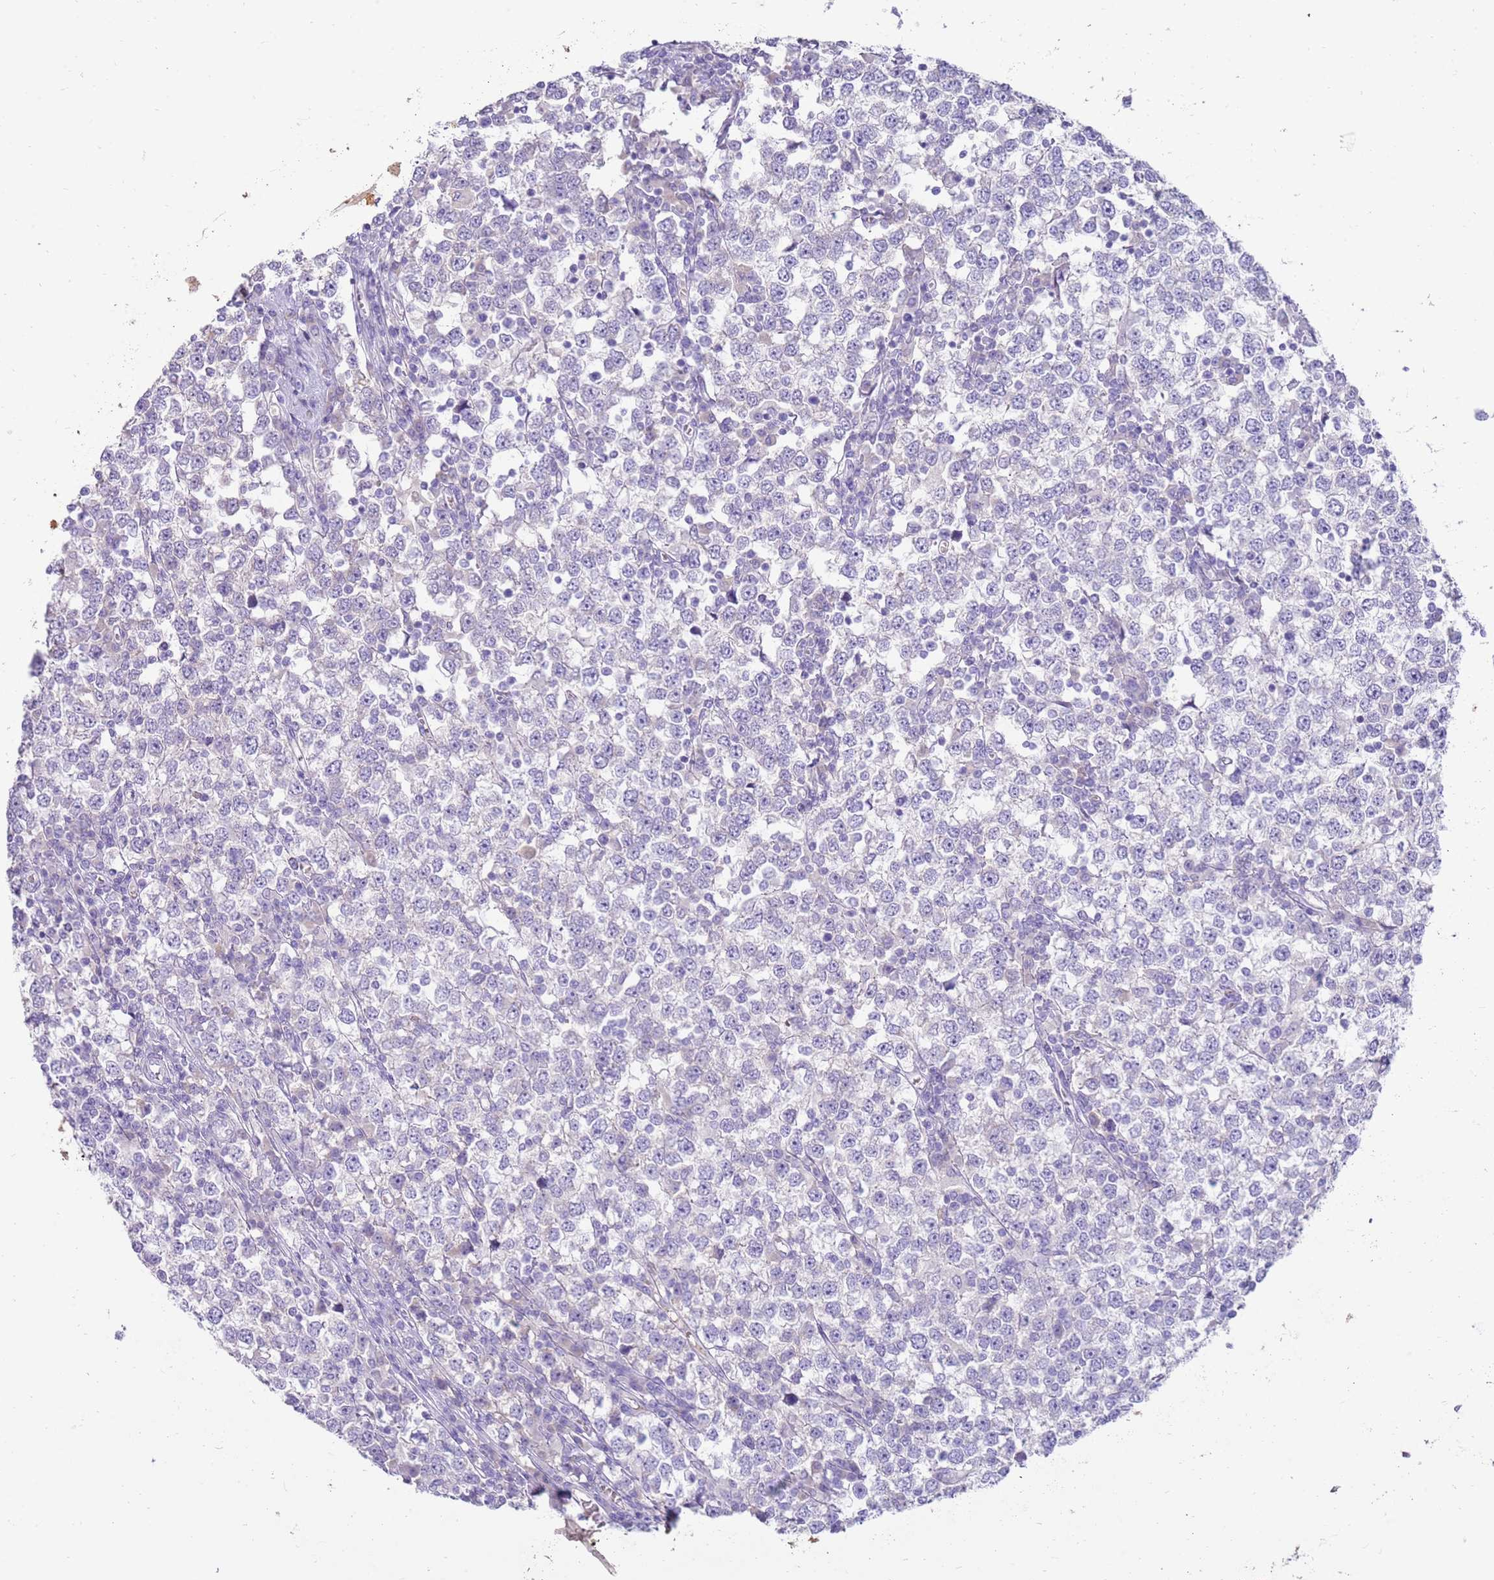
{"staining": {"intensity": "negative", "quantity": "none", "location": "none"}, "tissue": "testis cancer", "cell_type": "Tumor cells", "image_type": "cancer", "snomed": [{"axis": "morphology", "description": "Seminoma, NOS"}, {"axis": "topography", "description": "Testis"}], "caption": "Histopathology image shows no protein staining in tumor cells of testis cancer (seminoma) tissue.", "gene": "EVPLL", "patient": {"sex": "male", "age": 65}}